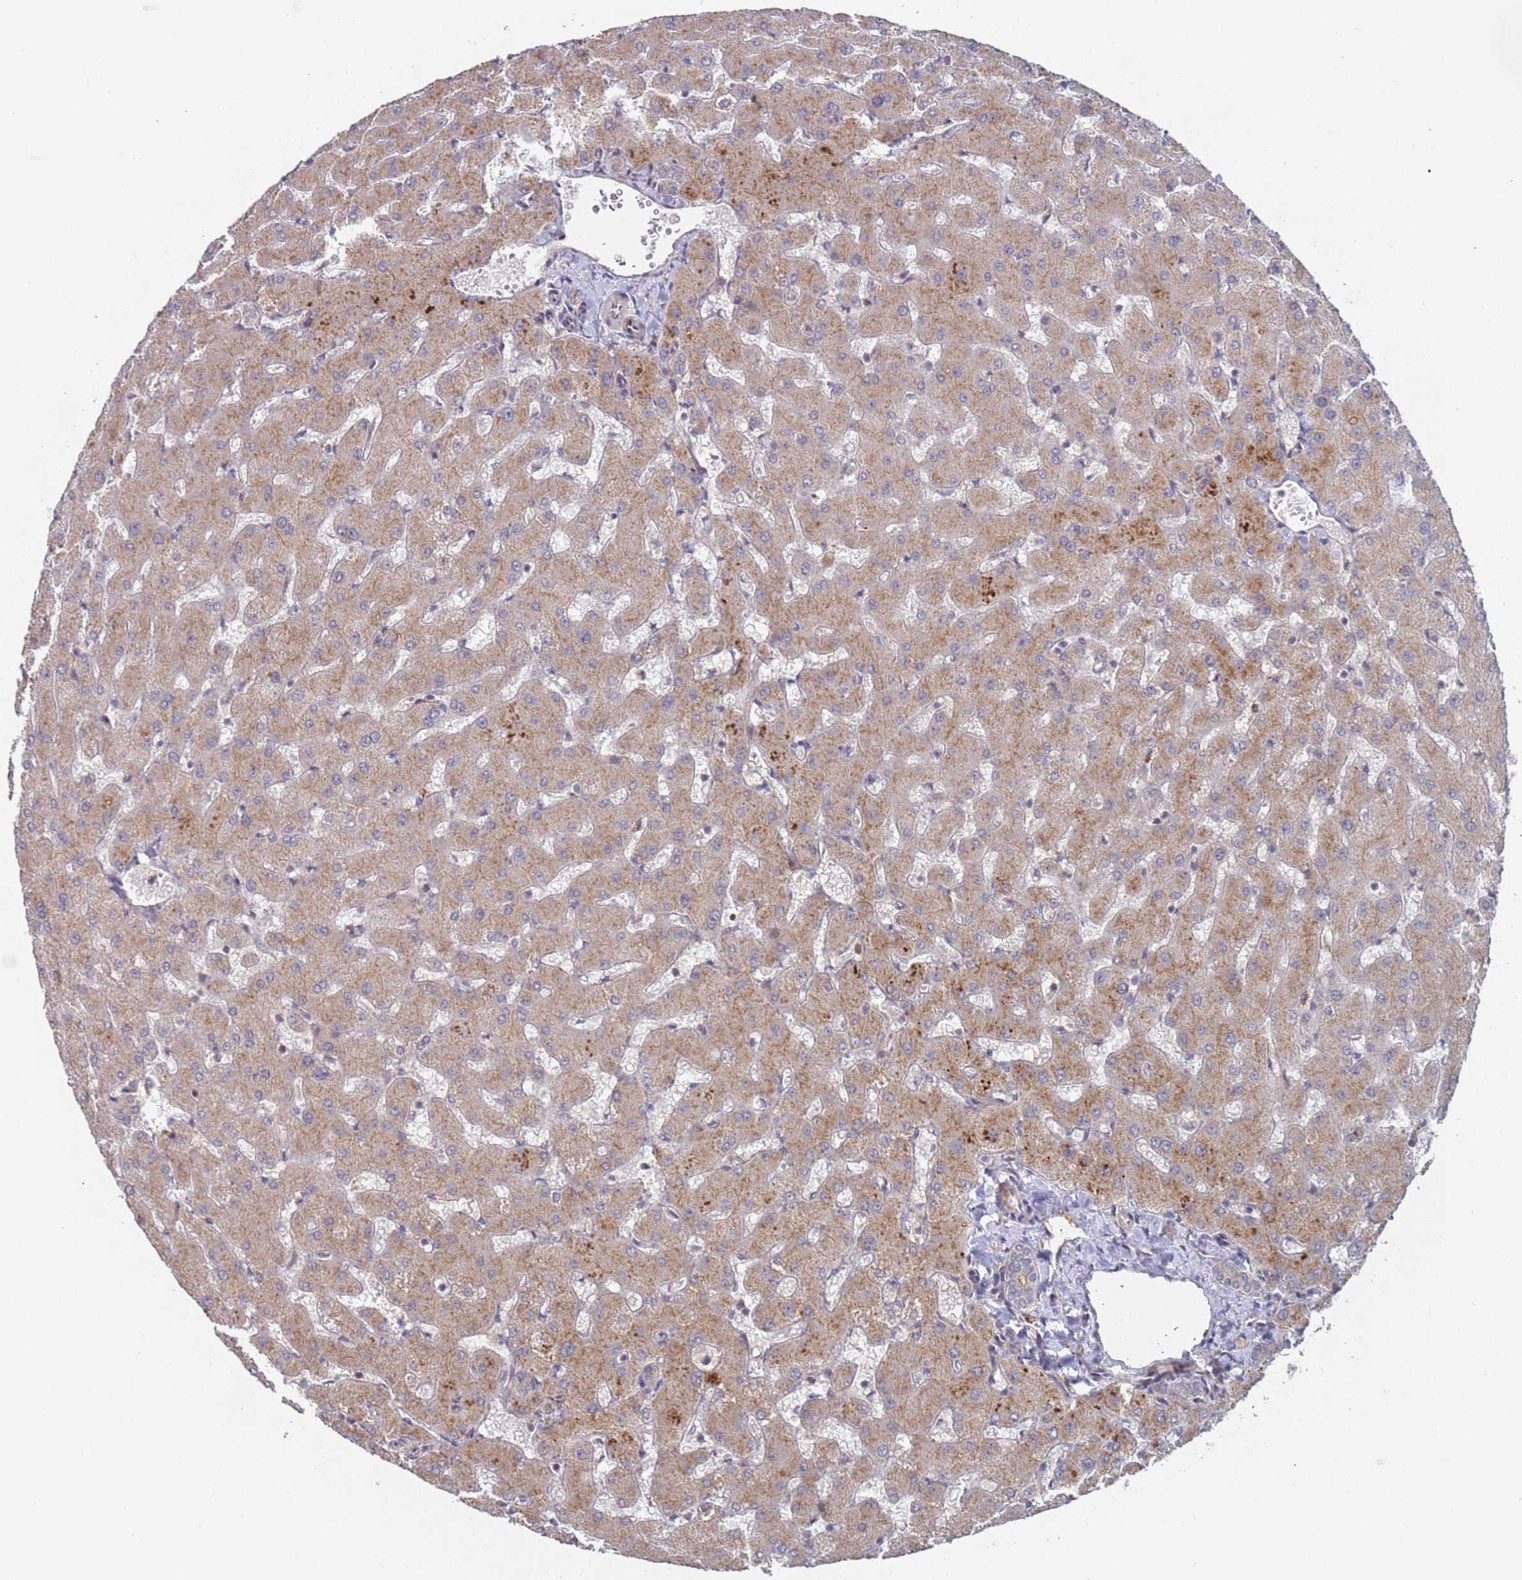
{"staining": {"intensity": "moderate", "quantity": "<25%", "location": "cytoplasmic/membranous"}, "tissue": "liver", "cell_type": "Cholangiocytes", "image_type": "normal", "snomed": [{"axis": "morphology", "description": "Normal tissue, NOS"}, {"axis": "topography", "description": "Liver"}], "caption": "Liver stained with immunohistochemistry (IHC) demonstrates moderate cytoplasmic/membranous expression in approximately <25% of cholangiocytes. Using DAB (3,3'-diaminobenzidine) (brown) and hematoxylin (blue) stains, captured at high magnification using brightfield microscopy.", "gene": "KANSL1L", "patient": {"sex": "female", "age": 63}}